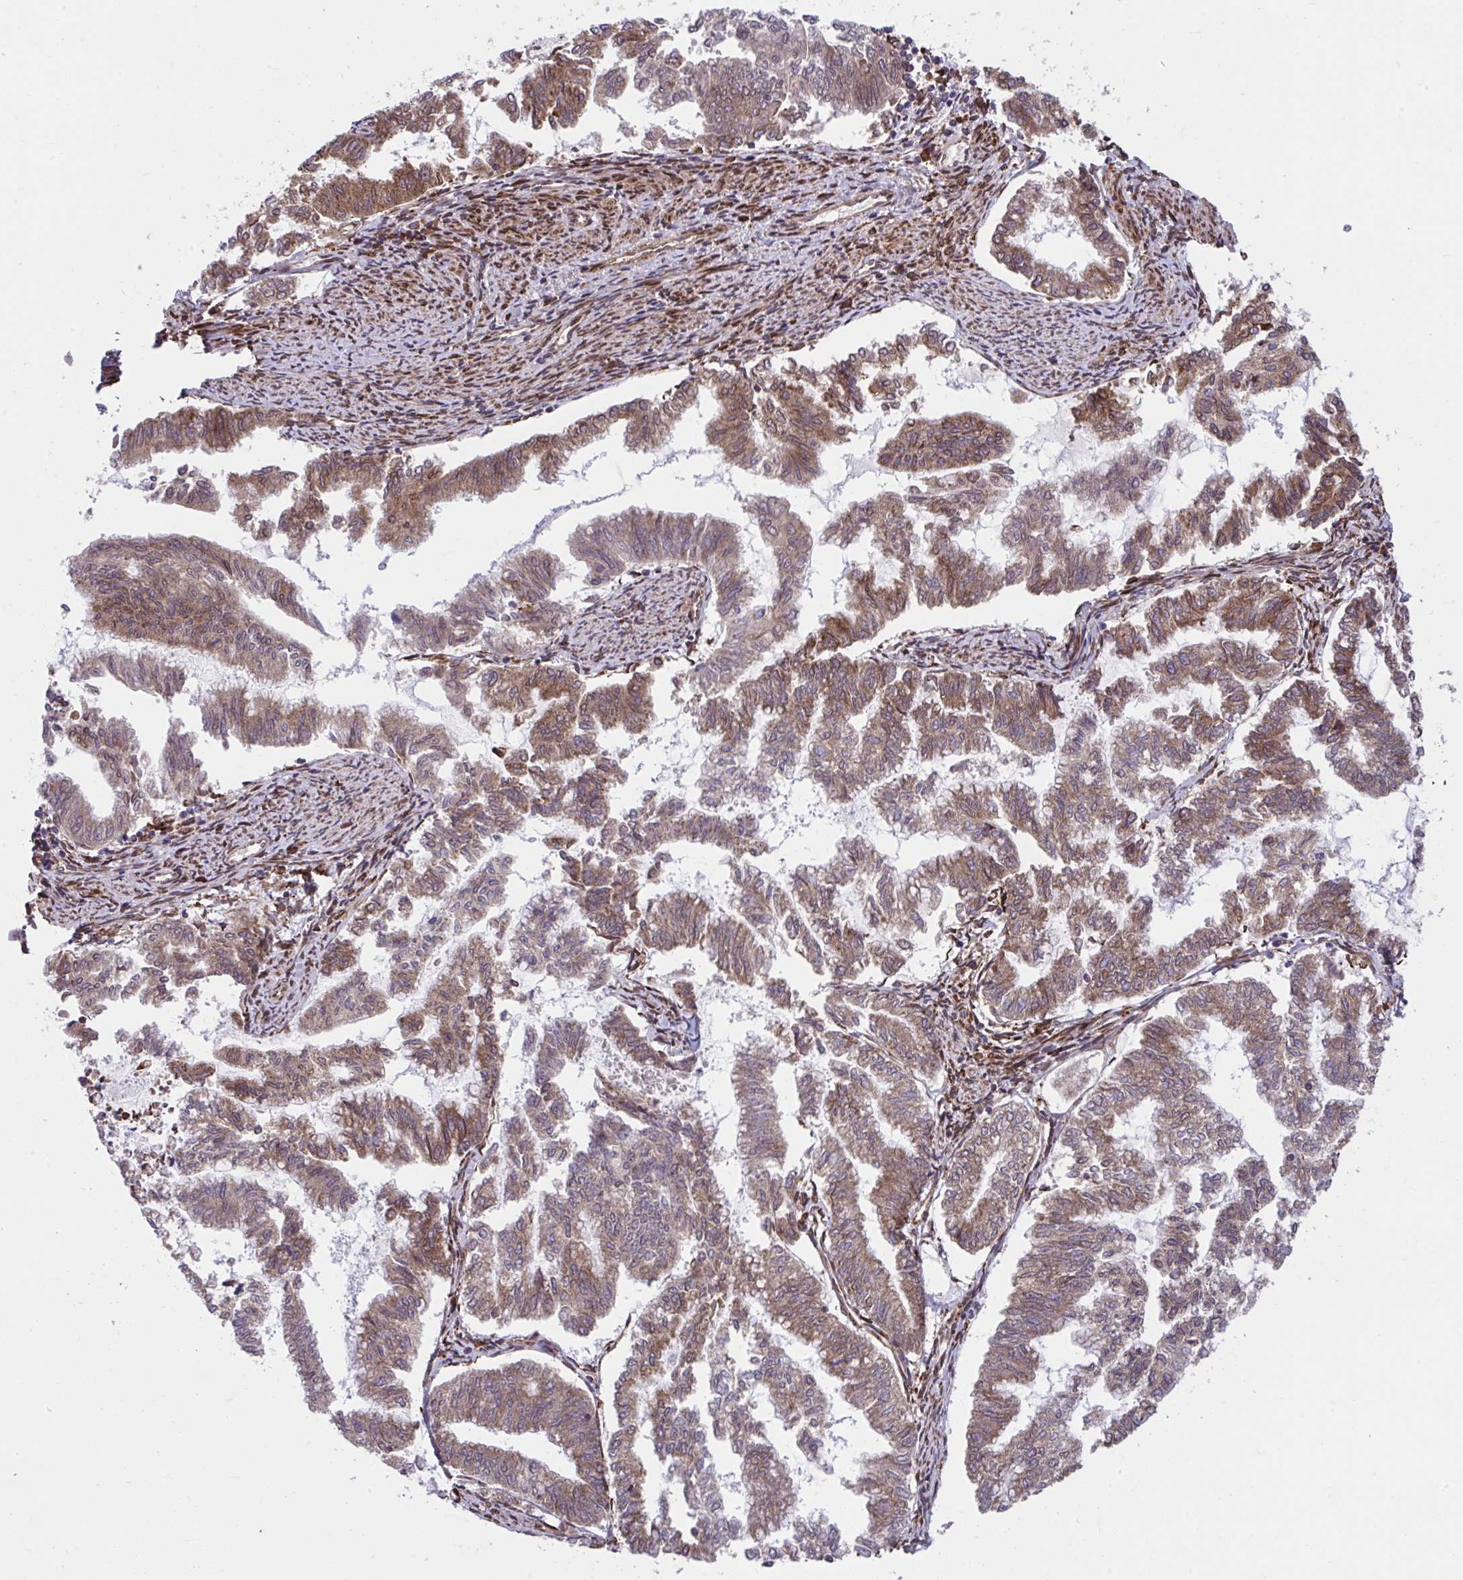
{"staining": {"intensity": "moderate", "quantity": ">75%", "location": "cytoplasmic/membranous"}, "tissue": "endometrial cancer", "cell_type": "Tumor cells", "image_type": "cancer", "snomed": [{"axis": "morphology", "description": "Adenocarcinoma, NOS"}, {"axis": "topography", "description": "Endometrium"}], "caption": "Endometrial cancer stained with IHC displays moderate cytoplasmic/membranous staining in about >75% of tumor cells.", "gene": "STIM2", "patient": {"sex": "female", "age": 79}}